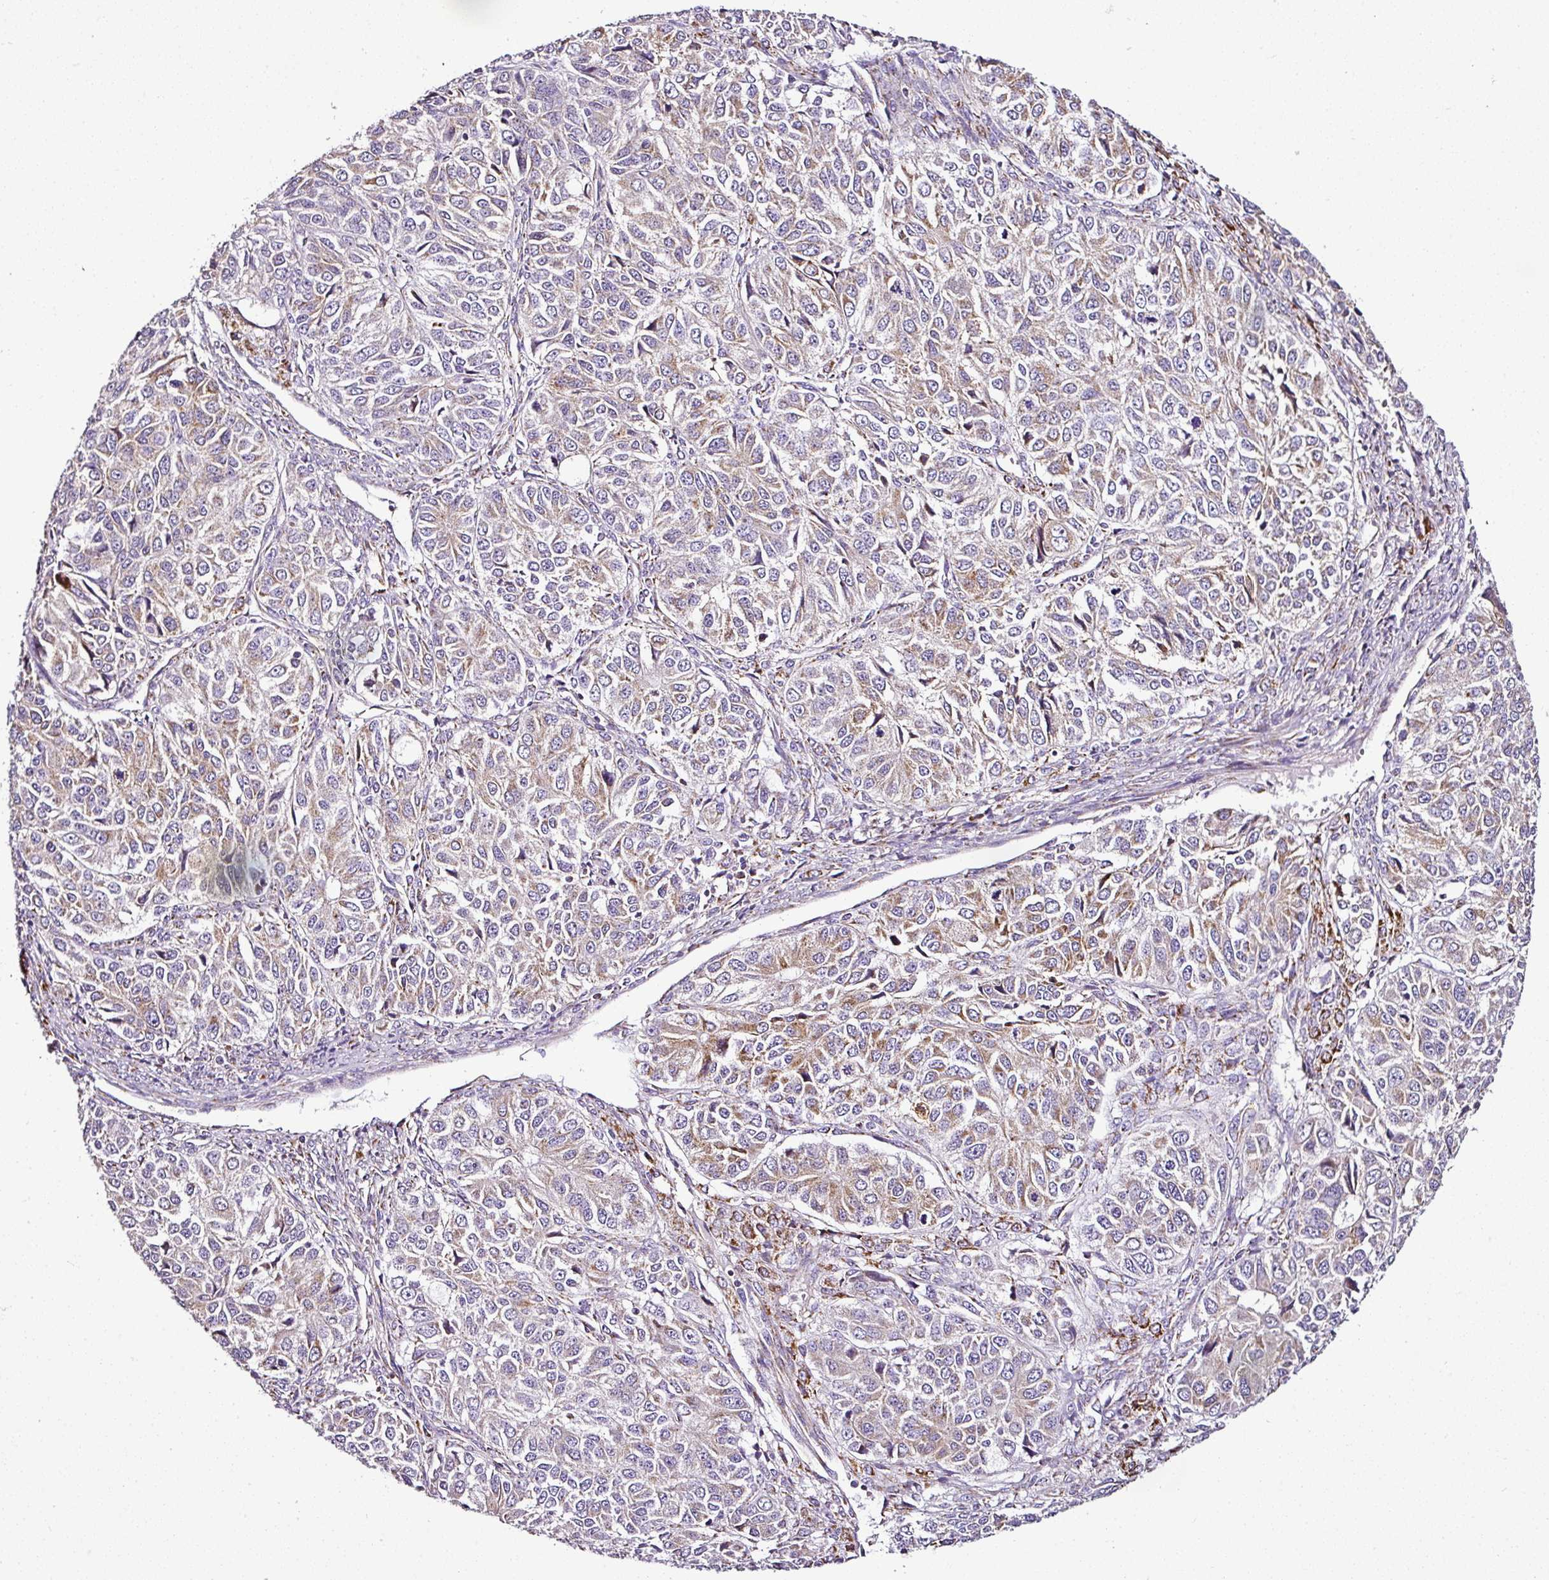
{"staining": {"intensity": "moderate", "quantity": "25%-75%", "location": "cytoplasmic/membranous"}, "tissue": "ovarian cancer", "cell_type": "Tumor cells", "image_type": "cancer", "snomed": [{"axis": "morphology", "description": "Carcinoma, endometroid"}, {"axis": "topography", "description": "Ovary"}], "caption": "This photomicrograph demonstrates endometroid carcinoma (ovarian) stained with IHC to label a protein in brown. The cytoplasmic/membranous of tumor cells show moderate positivity for the protein. Nuclei are counter-stained blue.", "gene": "DPAGT1", "patient": {"sex": "female", "age": 51}}